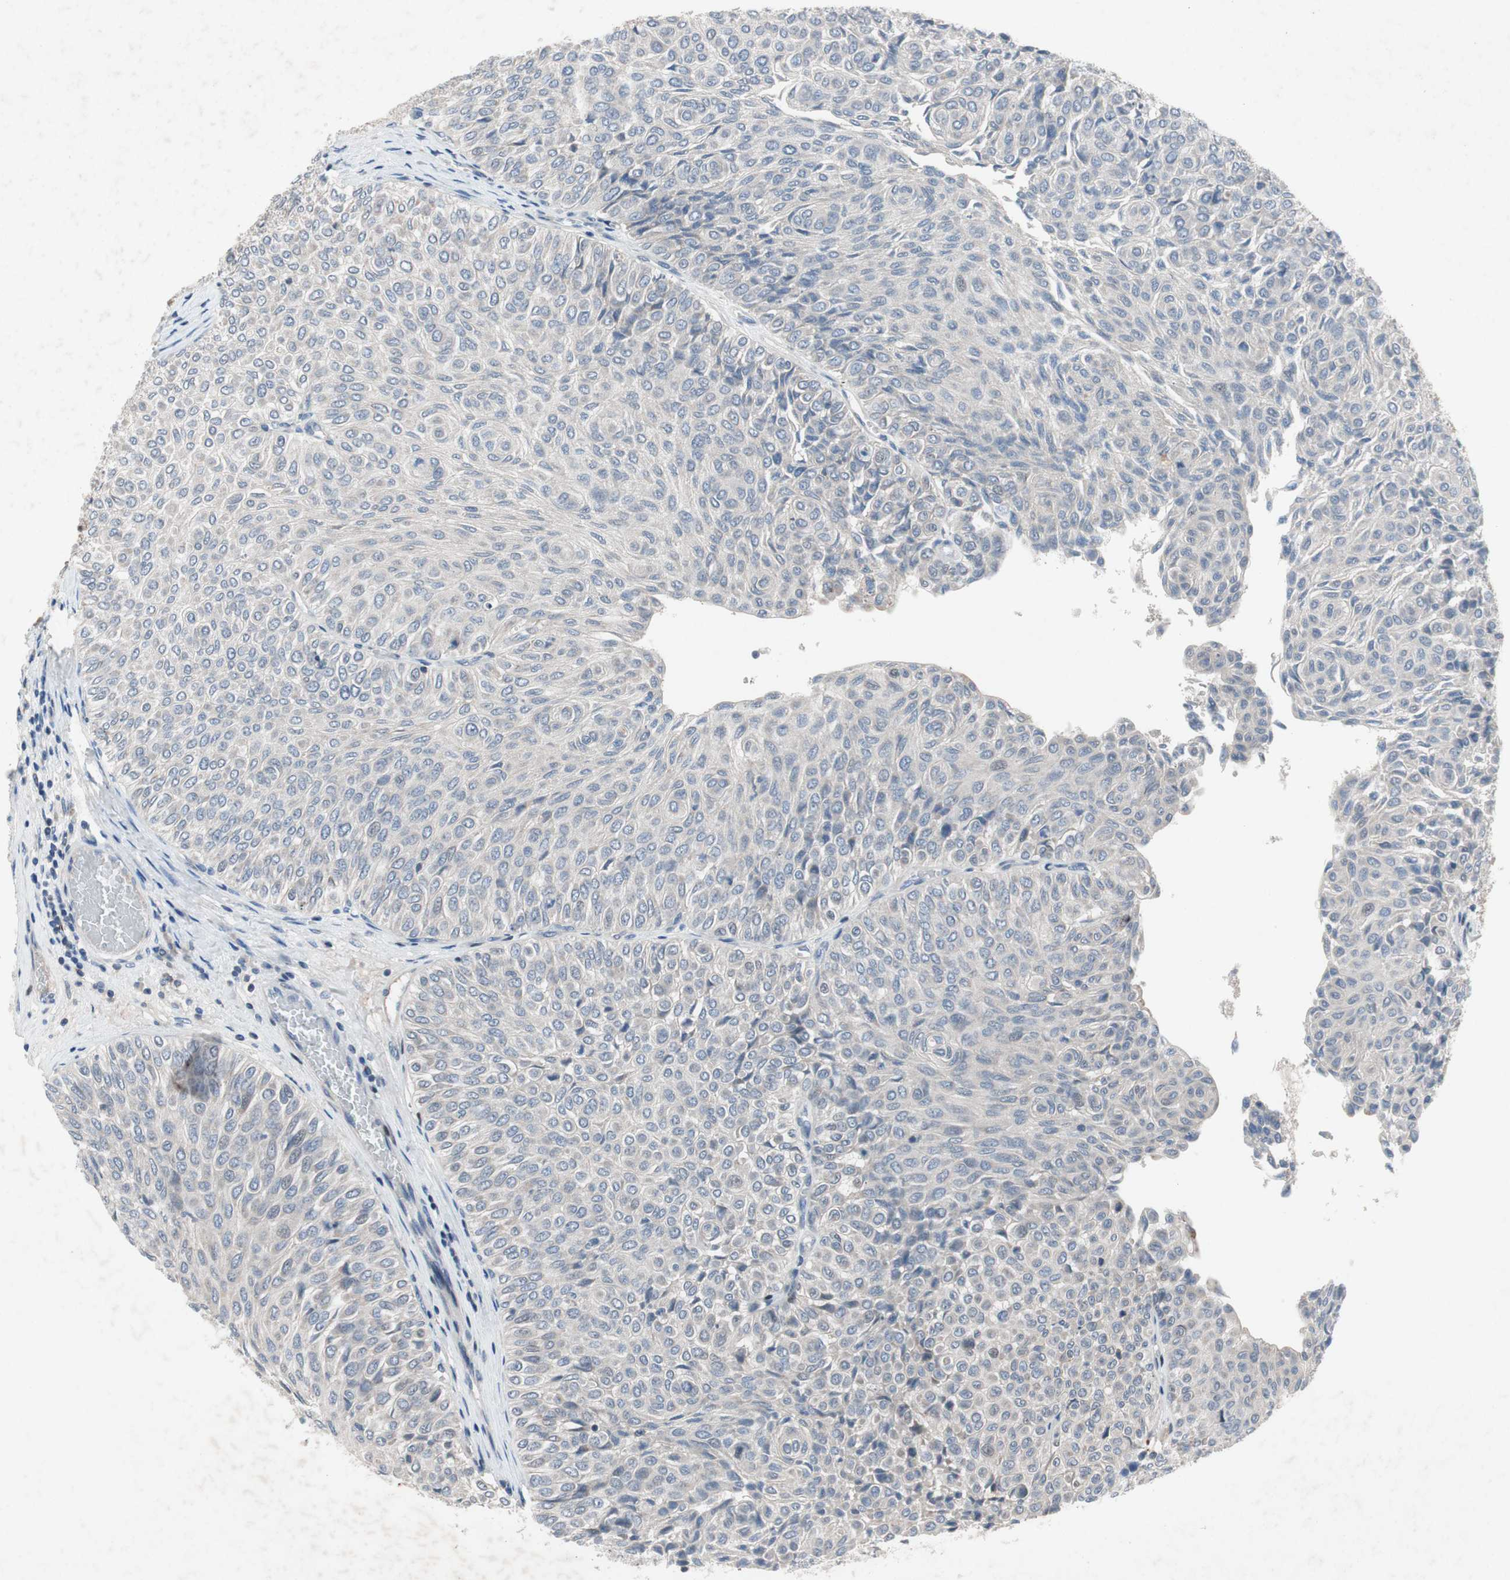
{"staining": {"intensity": "negative", "quantity": "none", "location": "none"}, "tissue": "urothelial cancer", "cell_type": "Tumor cells", "image_type": "cancer", "snomed": [{"axis": "morphology", "description": "Urothelial carcinoma, Low grade"}, {"axis": "topography", "description": "Urinary bladder"}], "caption": "DAB immunohistochemical staining of human urothelial cancer shows no significant positivity in tumor cells.", "gene": "MUTYH", "patient": {"sex": "male", "age": 78}}